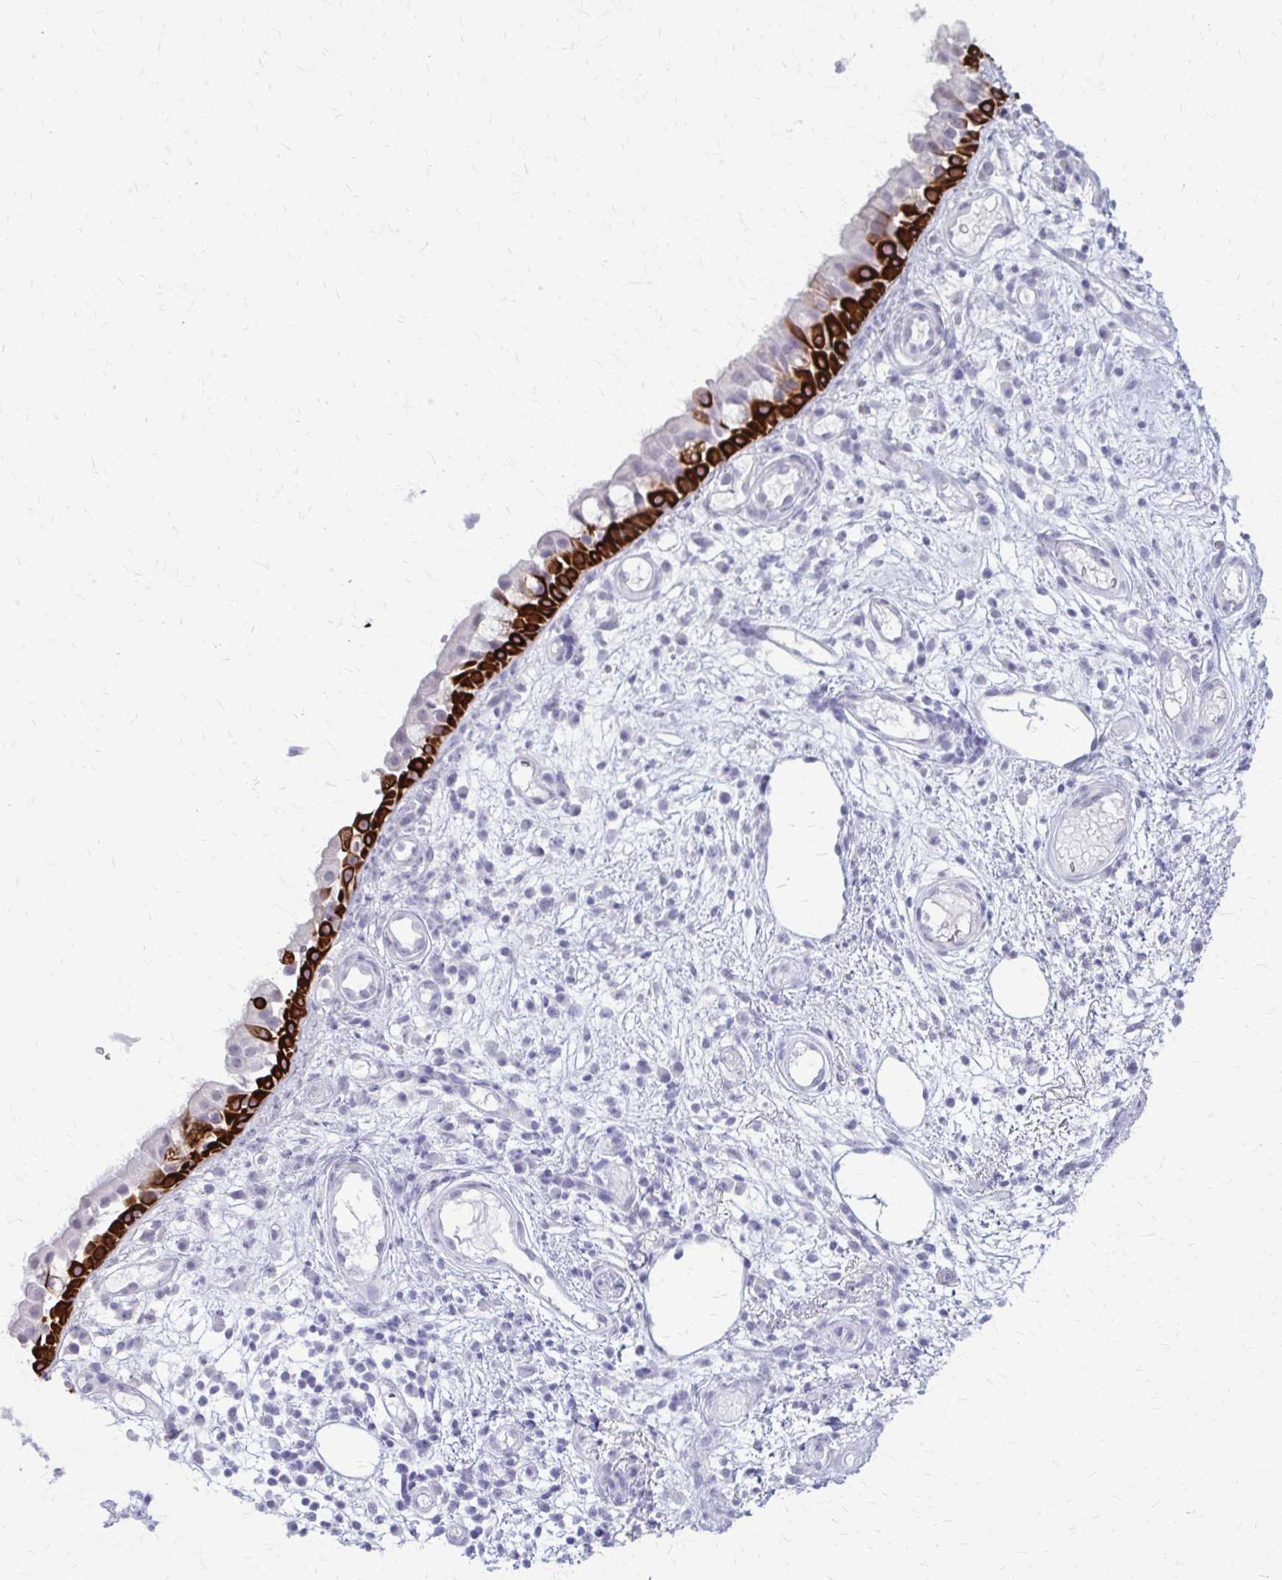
{"staining": {"intensity": "strong", "quantity": "25%-75%", "location": "cytoplasmic/membranous"}, "tissue": "nasopharynx", "cell_type": "Respiratory epithelial cells", "image_type": "normal", "snomed": [{"axis": "morphology", "description": "Normal tissue, NOS"}, {"axis": "morphology", "description": "Inflammation, NOS"}, {"axis": "topography", "description": "Nasopharynx"}], "caption": "The micrograph reveals immunohistochemical staining of normal nasopharynx. There is strong cytoplasmic/membranous expression is identified in about 25%-75% of respiratory epithelial cells.", "gene": "KRT5", "patient": {"sex": "male", "age": 54}}